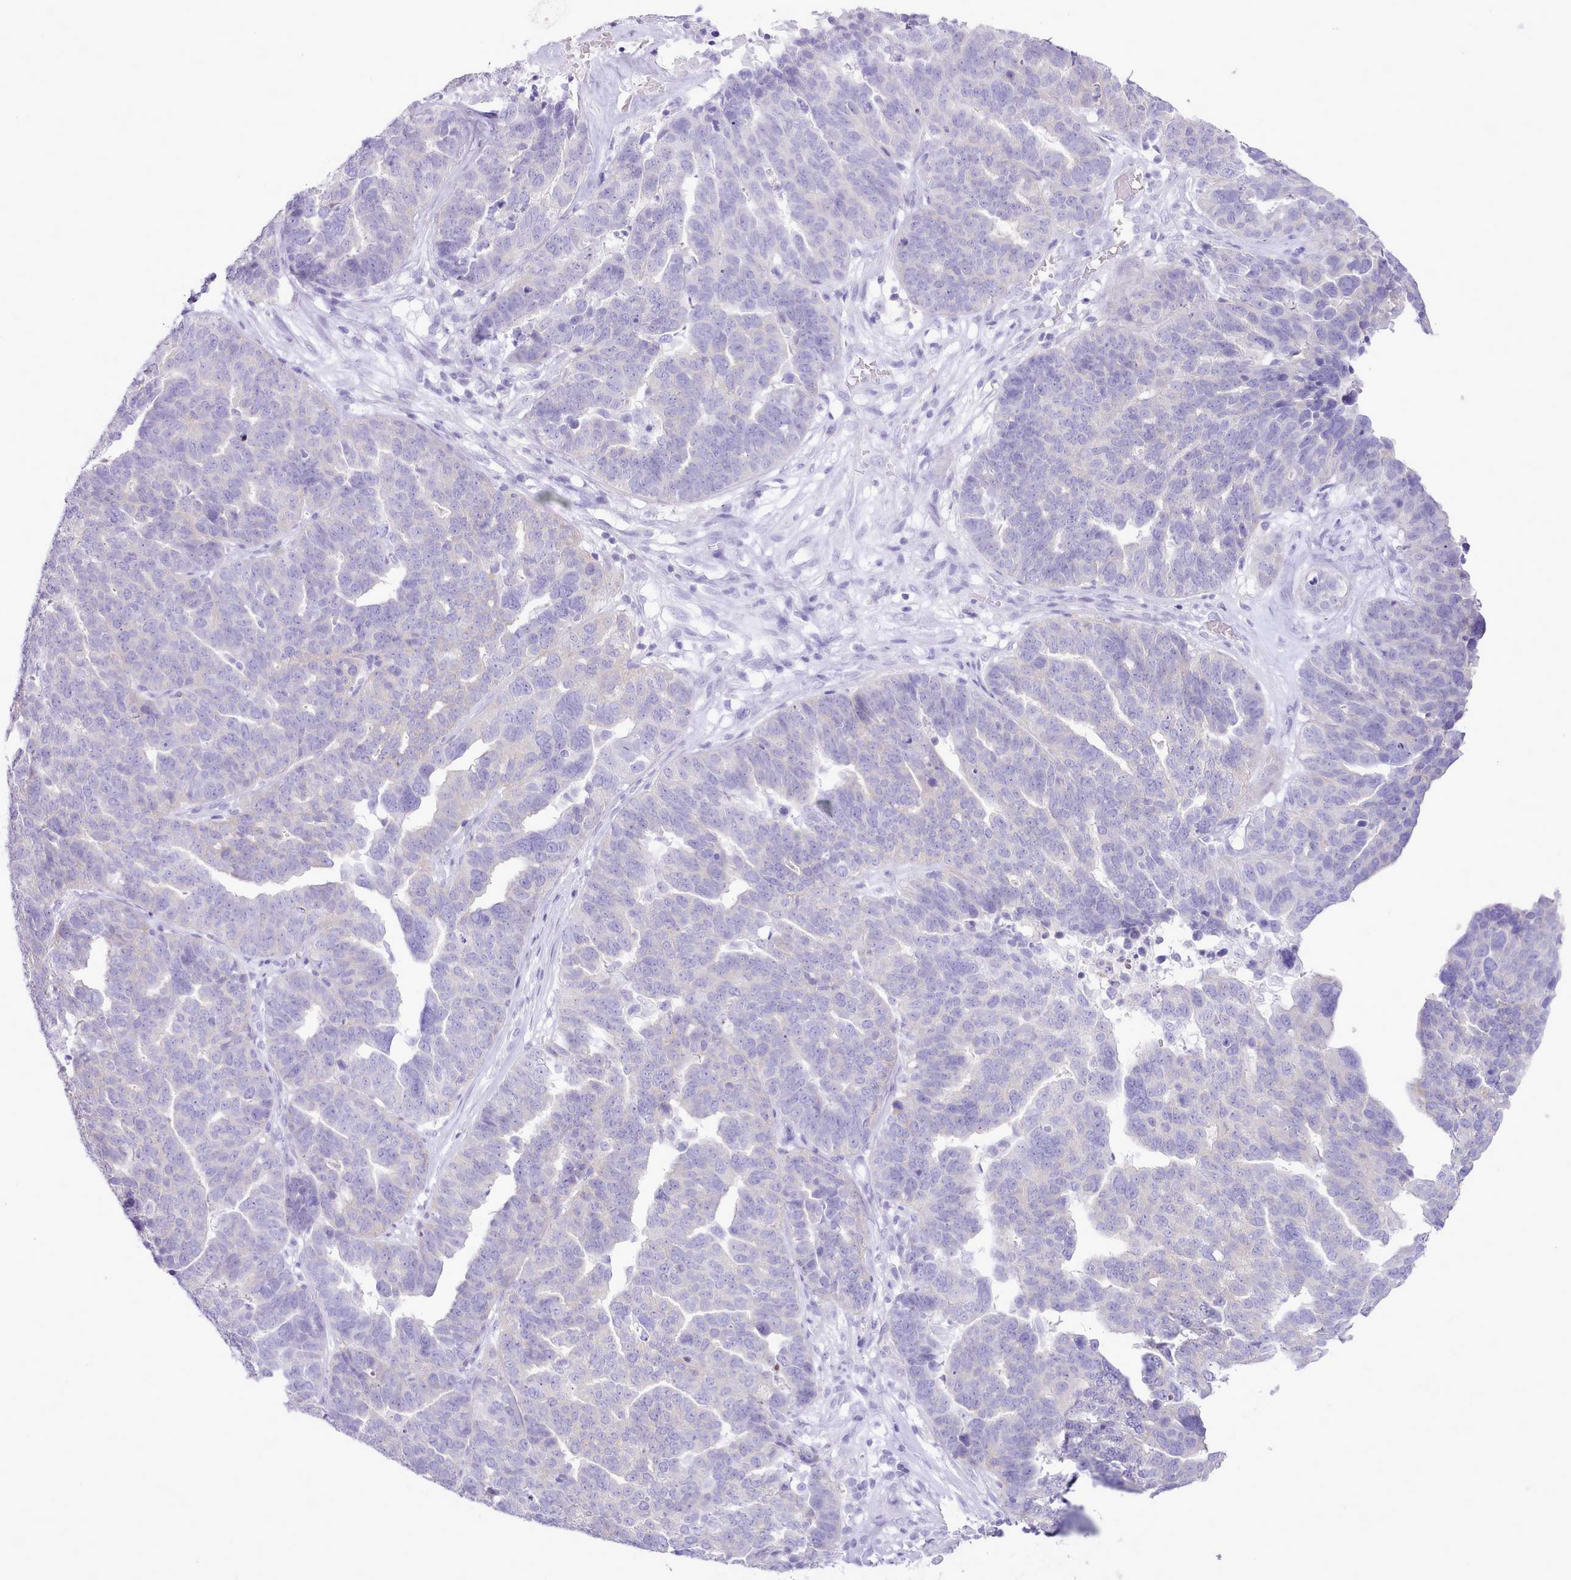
{"staining": {"intensity": "negative", "quantity": "none", "location": "none"}, "tissue": "ovarian cancer", "cell_type": "Tumor cells", "image_type": "cancer", "snomed": [{"axis": "morphology", "description": "Cystadenocarcinoma, serous, NOS"}, {"axis": "topography", "description": "Ovary"}], "caption": "An IHC photomicrograph of ovarian cancer (serous cystadenocarcinoma) is shown. There is no staining in tumor cells of ovarian cancer (serous cystadenocarcinoma).", "gene": "MDFI", "patient": {"sex": "female", "age": 59}}